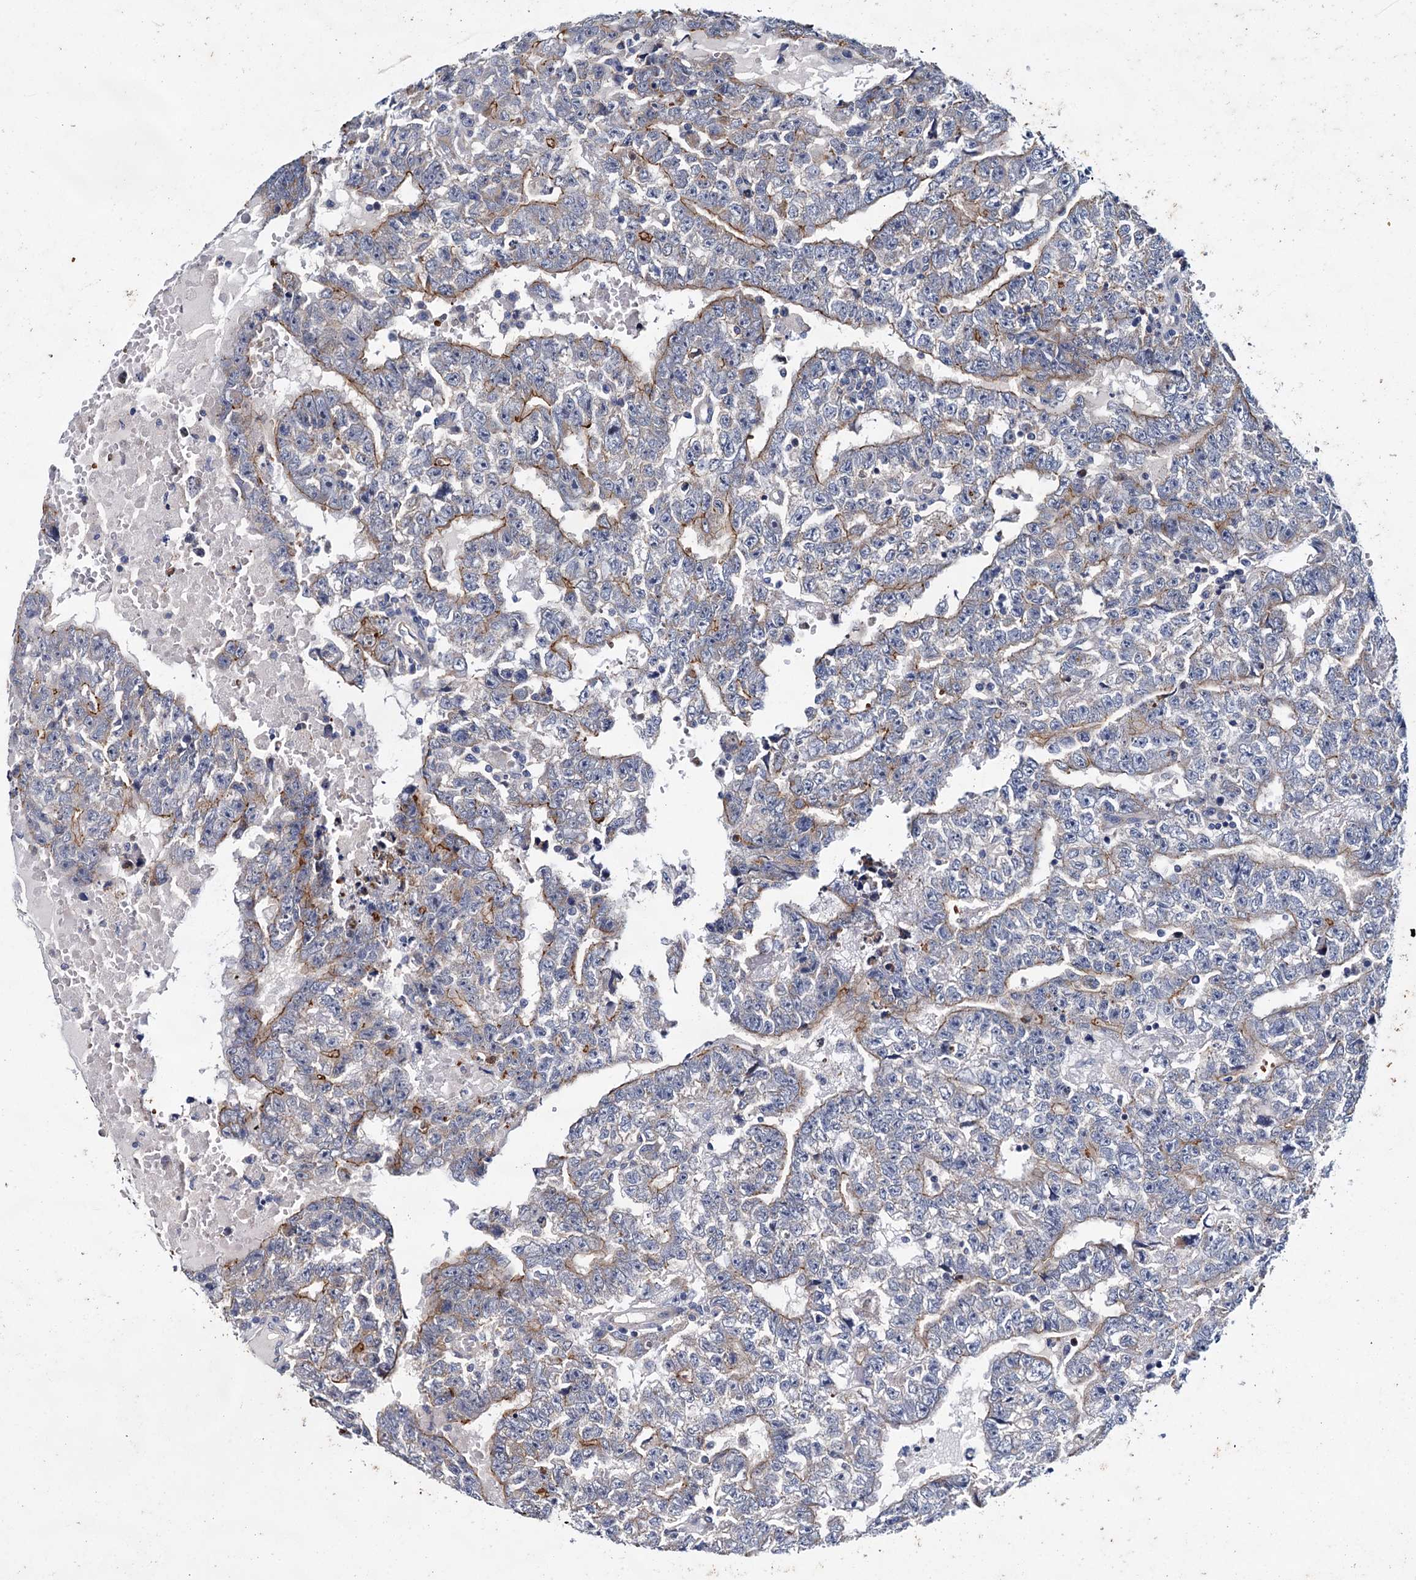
{"staining": {"intensity": "moderate", "quantity": "<25%", "location": "cytoplasmic/membranous"}, "tissue": "testis cancer", "cell_type": "Tumor cells", "image_type": "cancer", "snomed": [{"axis": "morphology", "description": "Carcinoma, Embryonal, NOS"}, {"axis": "topography", "description": "Testis"}], "caption": "Tumor cells exhibit moderate cytoplasmic/membranous positivity in approximately <25% of cells in testis cancer. Using DAB (3,3'-diaminobenzidine) (brown) and hematoxylin (blue) stains, captured at high magnification using brightfield microscopy.", "gene": "CEP295", "patient": {"sex": "male", "age": 25}}